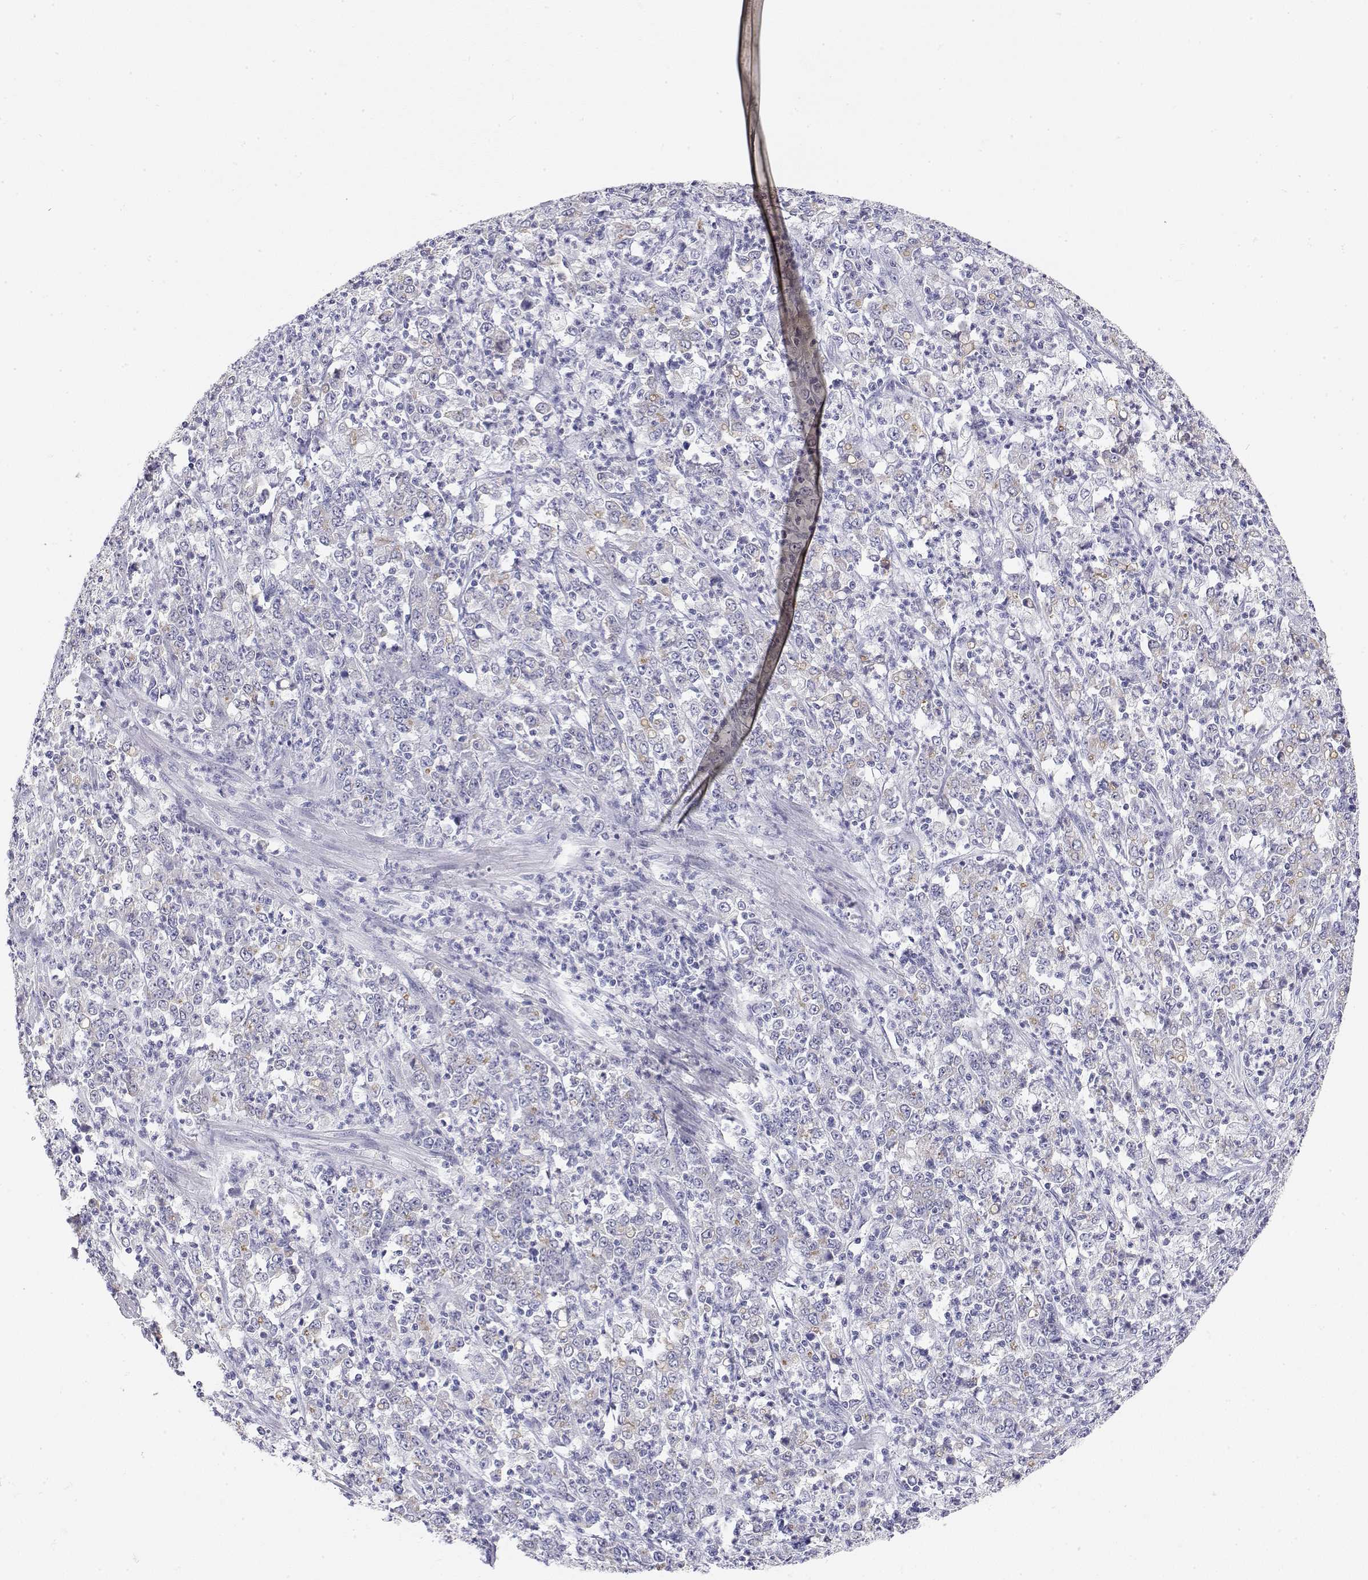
{"staining": {"intensity": "weak", "quantity": "<25%", "location": "cytoplasmic/membranous"}, "tissue": "stomach cancer", "cell_type": "Tumor cells", "image_type": "cancer", "snomed": [{"axis": "morphology", "description": "Adenocarcinoma, NOS"}, {"axis": "topography", "description": "Stomach, lower"}], "caption": "DAB immunohistochemical staining of stomach cancer shows no significant staining in tumor cells.", "gene": "MISP", "patient": {"sex": "female", "age": 71}}